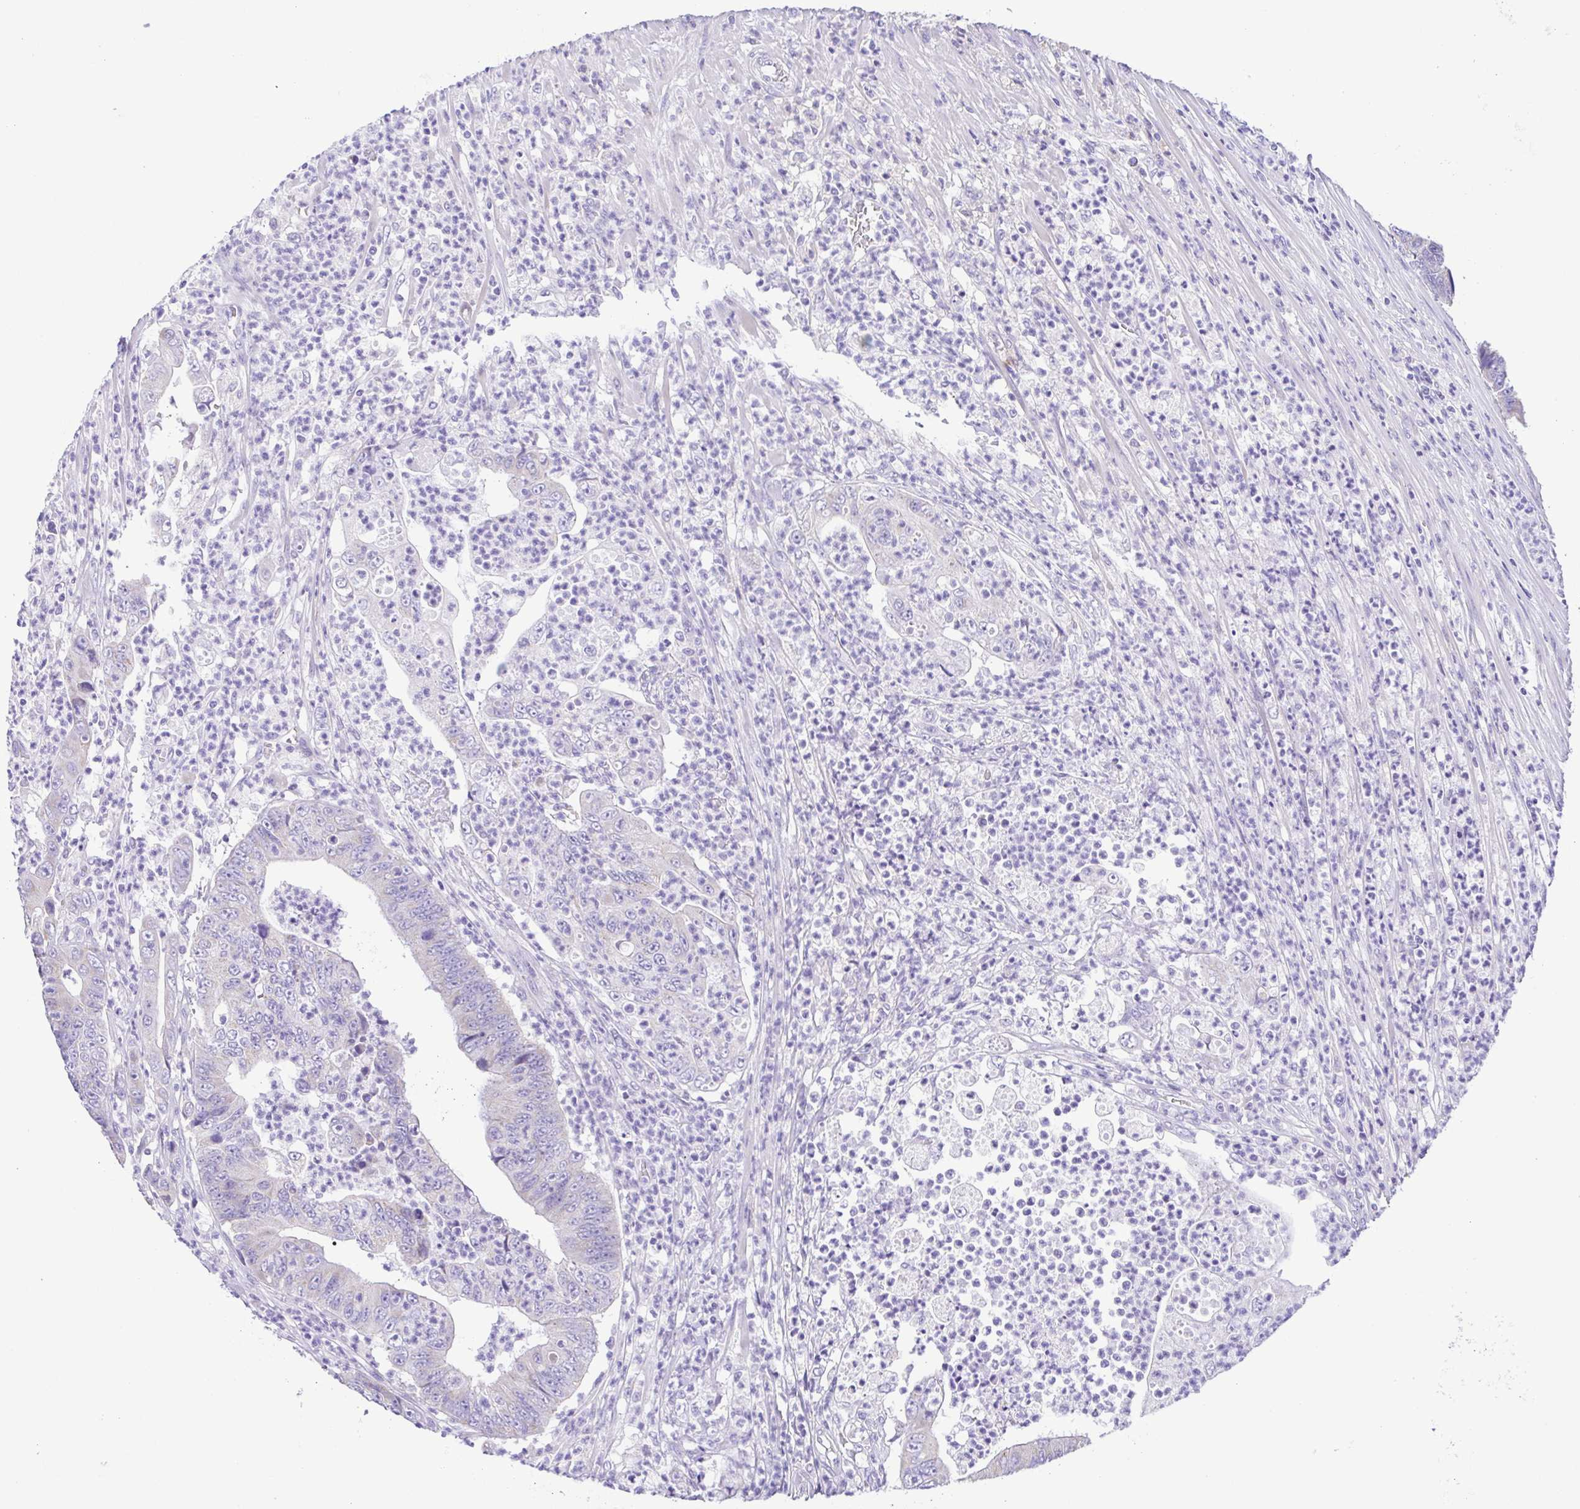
{"staining": {"intensity": "negative", "quantity": "none", "location": "none"}, "tissue": "colorectal cancer", "cell_type": "Tumor cells", "image_type": "cancer", "snomed": [{"axis": "morphology", "description": "Adenocarcinoma, NOS"}, {"axis": "topography", "description": "Colon"}], "caption": "The immunohistochemistry photomicrograph has no significant expression in tumor cells of colorectal cancer tissue.", "gene": "CD72", "patient": {"sex": "female", "age": 48}}